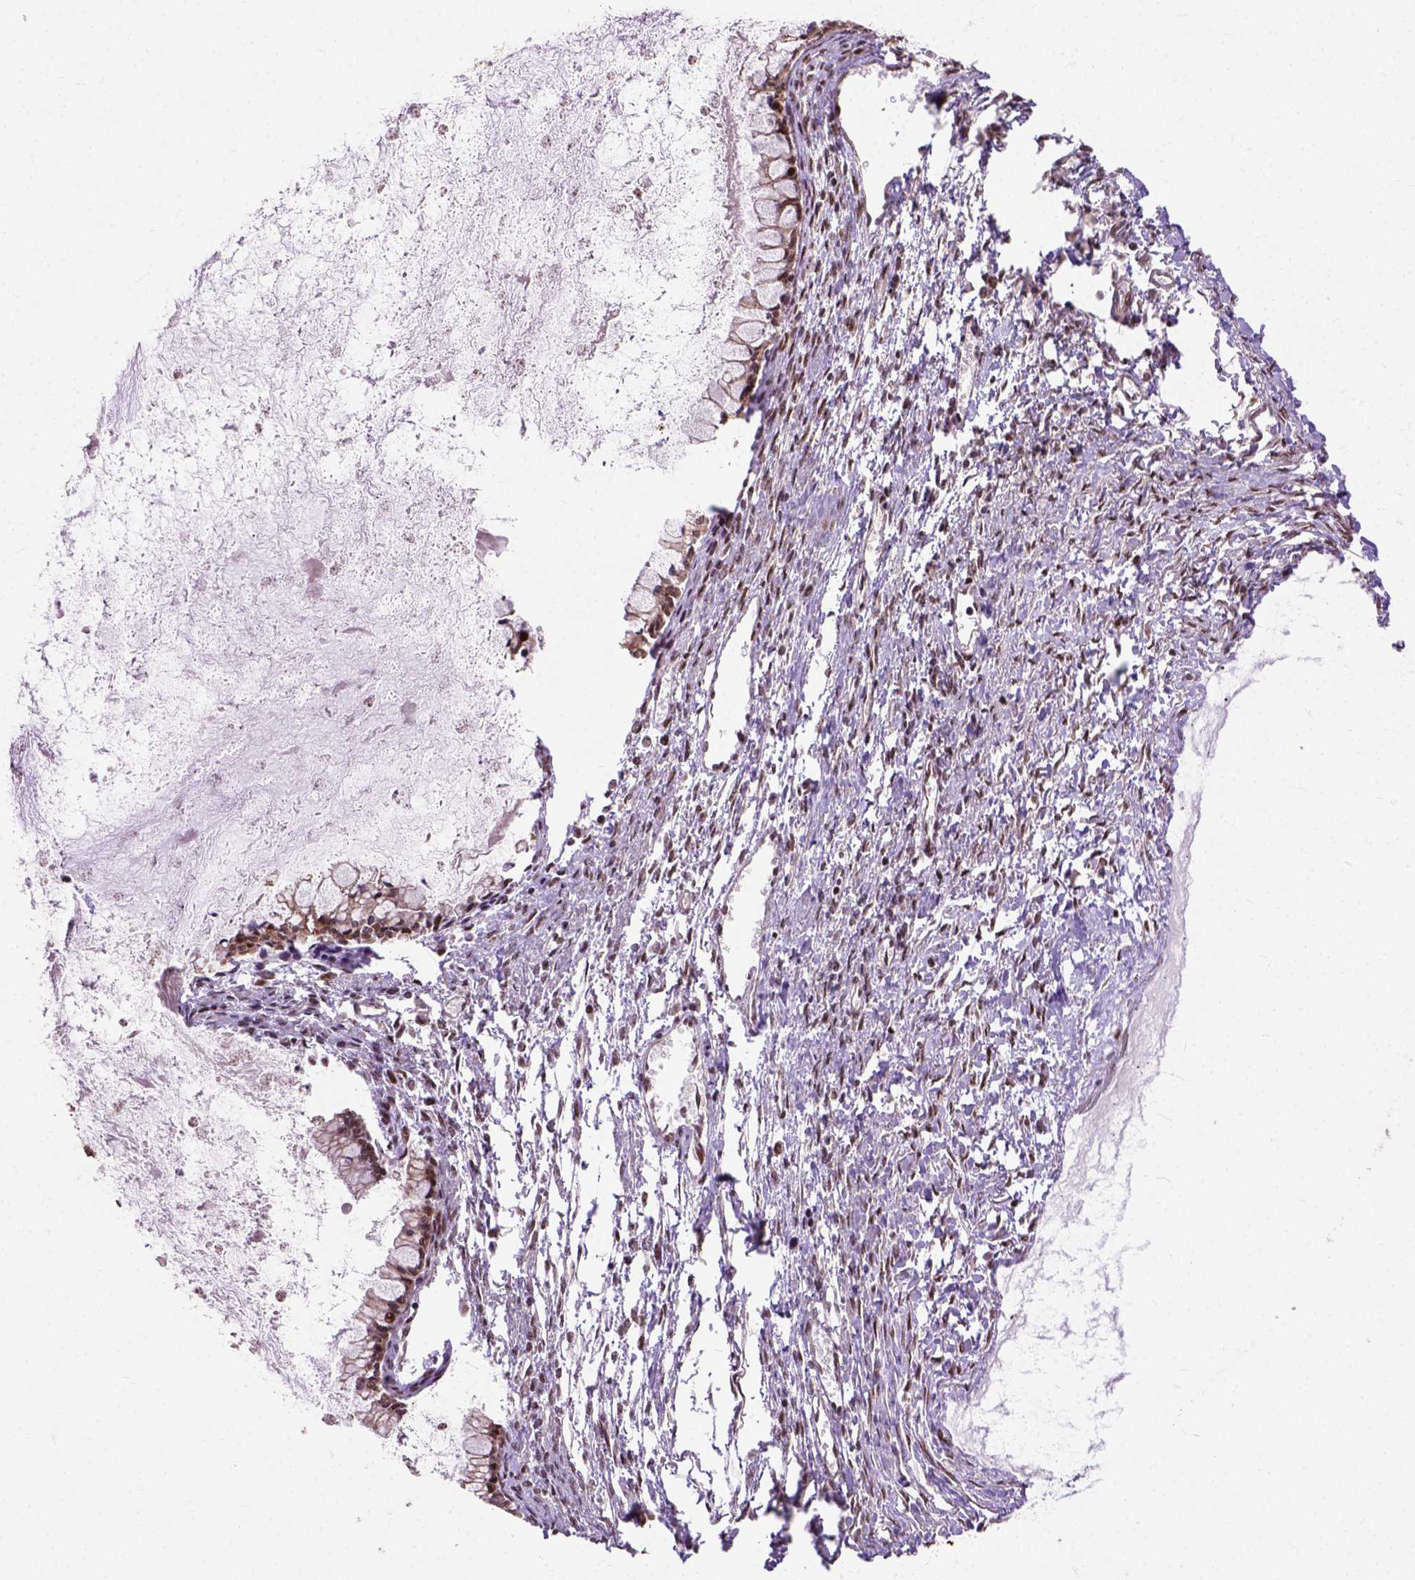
{"staining": {"intensity": "moderate", "quantity": ">75%", "location": "nuclear"}, "tissue": "ovarian cancer", "cell_type": "Tumor cells", "image_type": "cancer", "snomed": [{"axis": "morphology", "description": "Cystadenocarcinoma, mucinous, NOS"}, {"axis": "topography", "description": "Ovary"}], "caption": "This is an image of IHC staining of mucinous cystadenocarcinoma (ovarian), which shows moderate staining in the nuclear of tumor cells.", "gene": "ZNF630", "patient": {"sex": "female", "age": 67}}